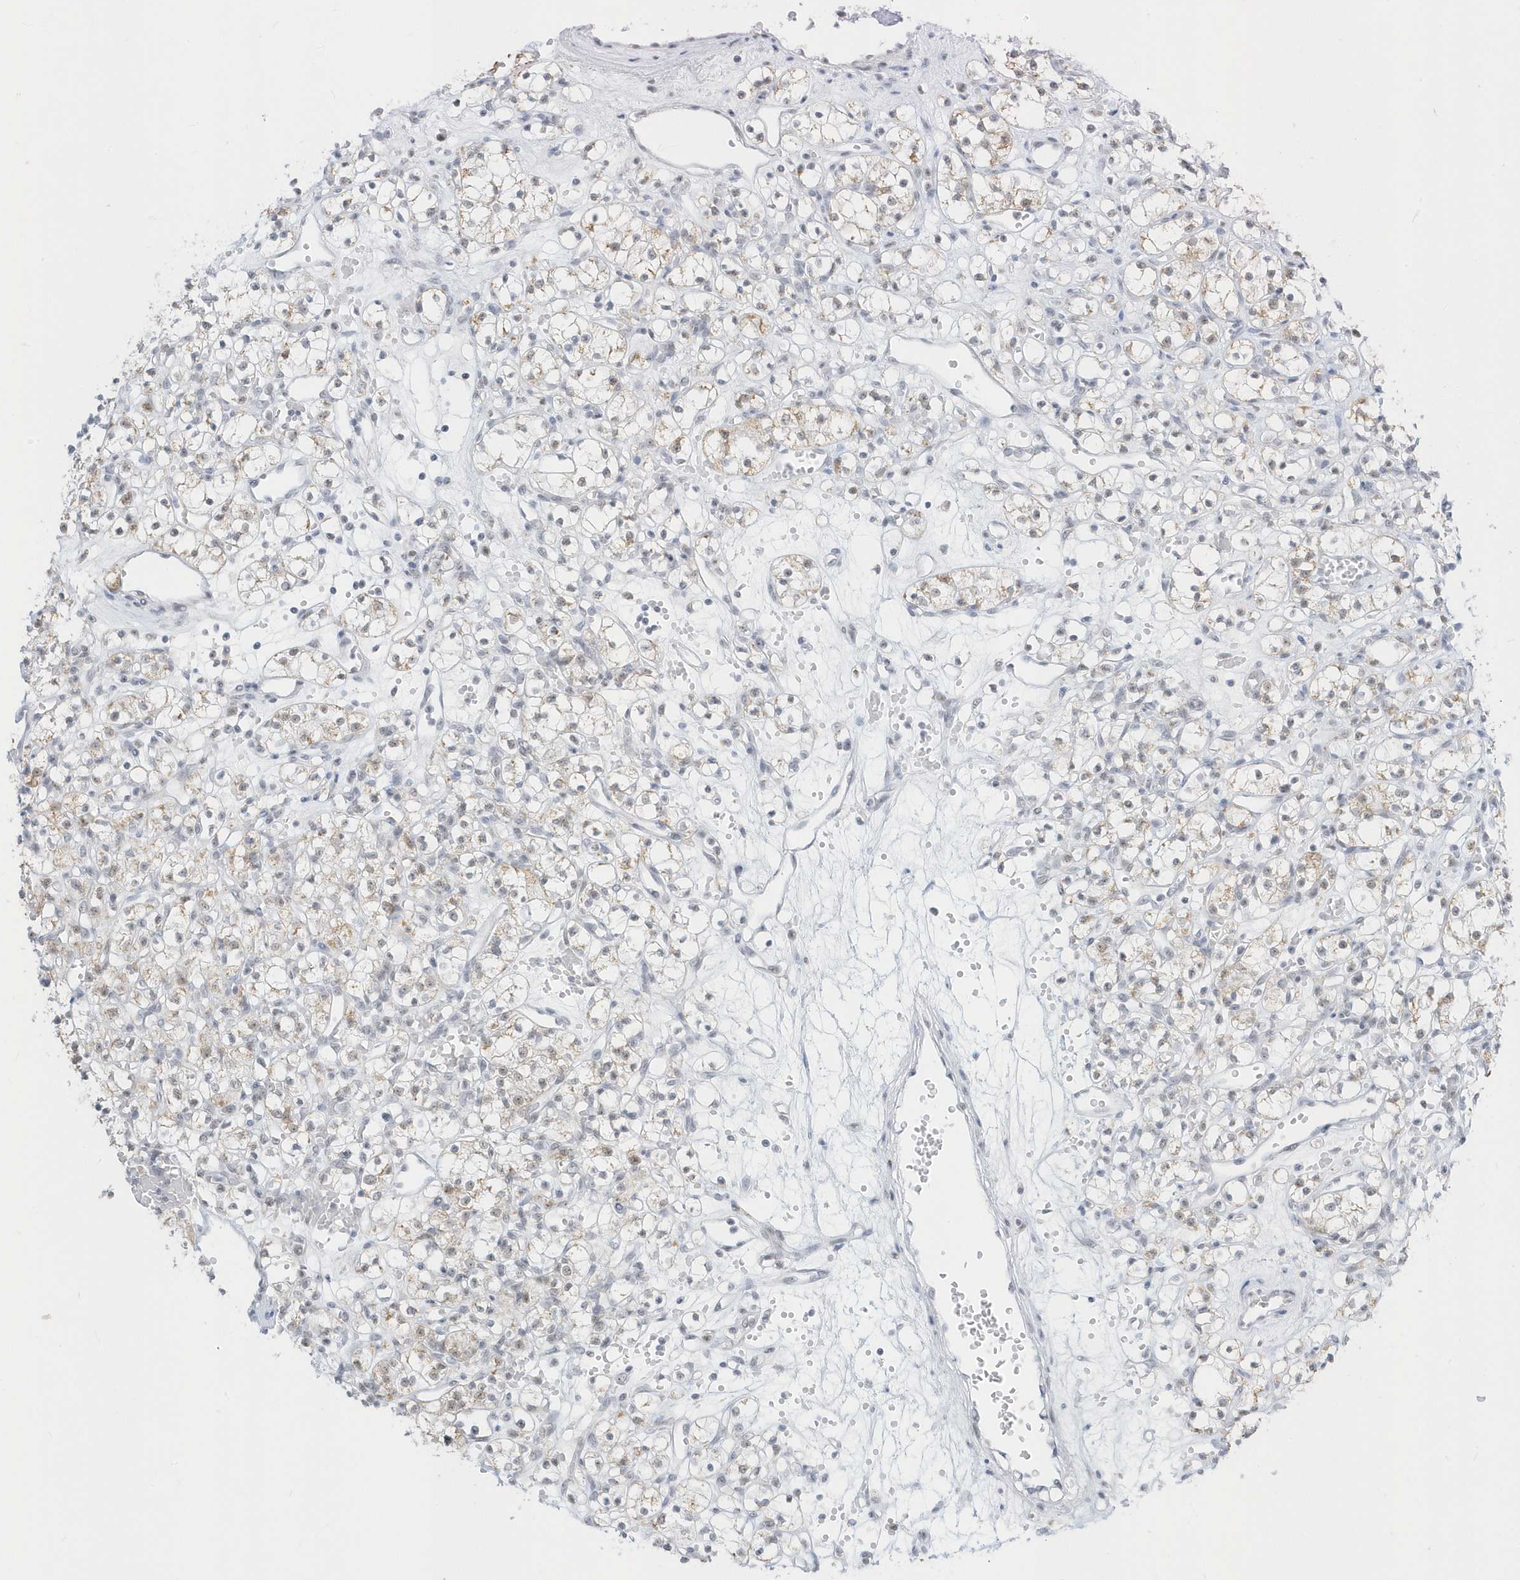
{"staining": {"intensity": "negative", "quantity": "none", "location": "none"}, "tissue": "renal cancer", "cell_type": "Tumor cells", "image_type": "cancer", "snomed": [{"axis": "morphology", "description": "Adenocarcinoma, NOS"}, {"axis": "topography", "description": "Kidney"}], "caption": "There is no significant positivity in tumor cells of renal cancer (adenocarcinoma).", "gene": "PLEKHN1", "patient": {"sex": "female", "age": 59}}